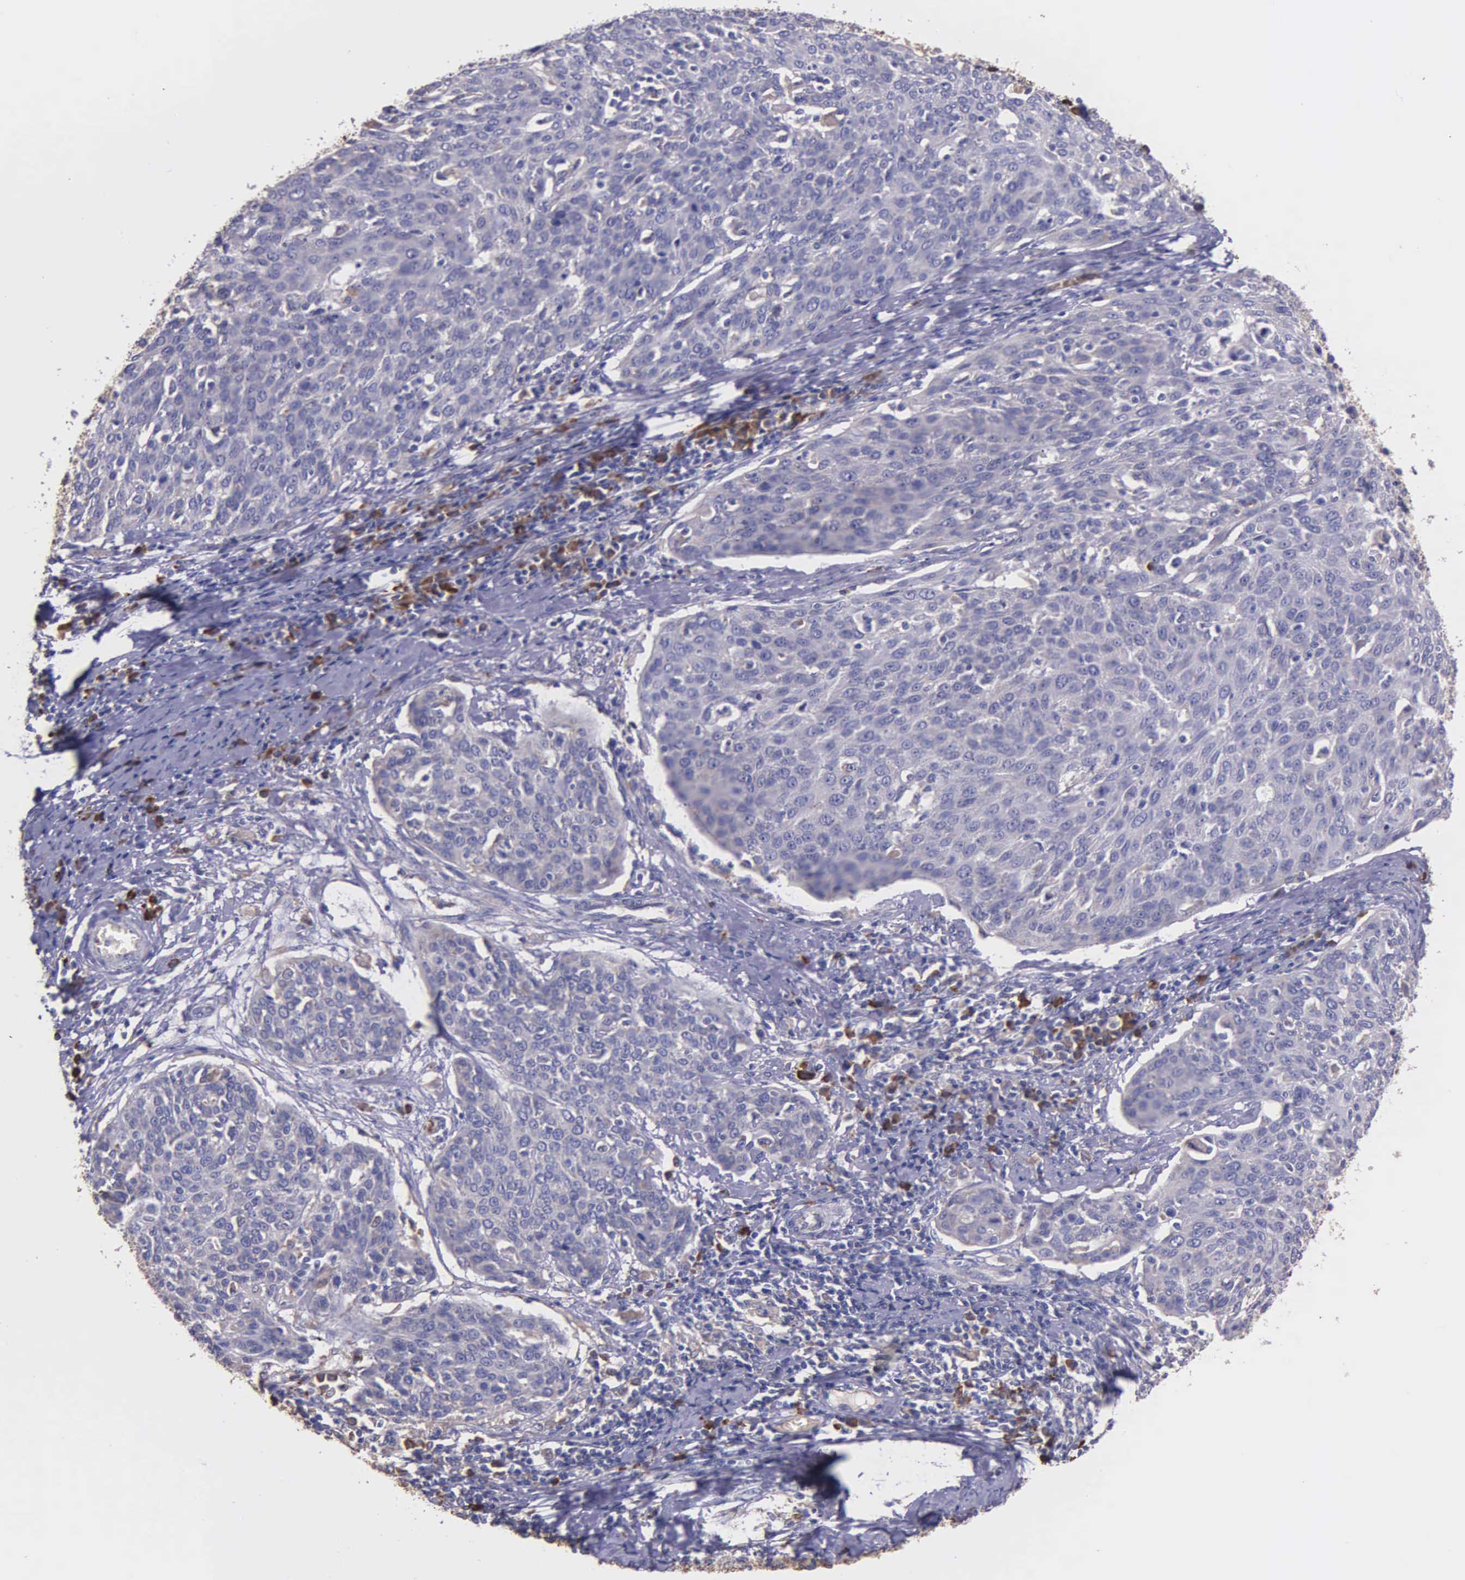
{"staining": {"intensity": "weak", "quantity": "25%-75%", "location": "cytoplasmic/membranous"}, "tissue": "cervical cancer", "cell_type": "Tumor cells", "image_type": "cancer", "snomed": [{"axis": "morphology", "description": "Squamous cell carcinoma, NOS"}, {"axis": "topography", "description": "Cervix"}], "caption": "Protein expression analysis of cervical squamous cell carcinoma shows weak cytoplasmic/membranous staining in about 25%-75% of tumor cells. (IHC, brightfield microscopy, high magnification).", "gene": "ZC3H12B", "patient": {"sex": "female", "age": 38}}